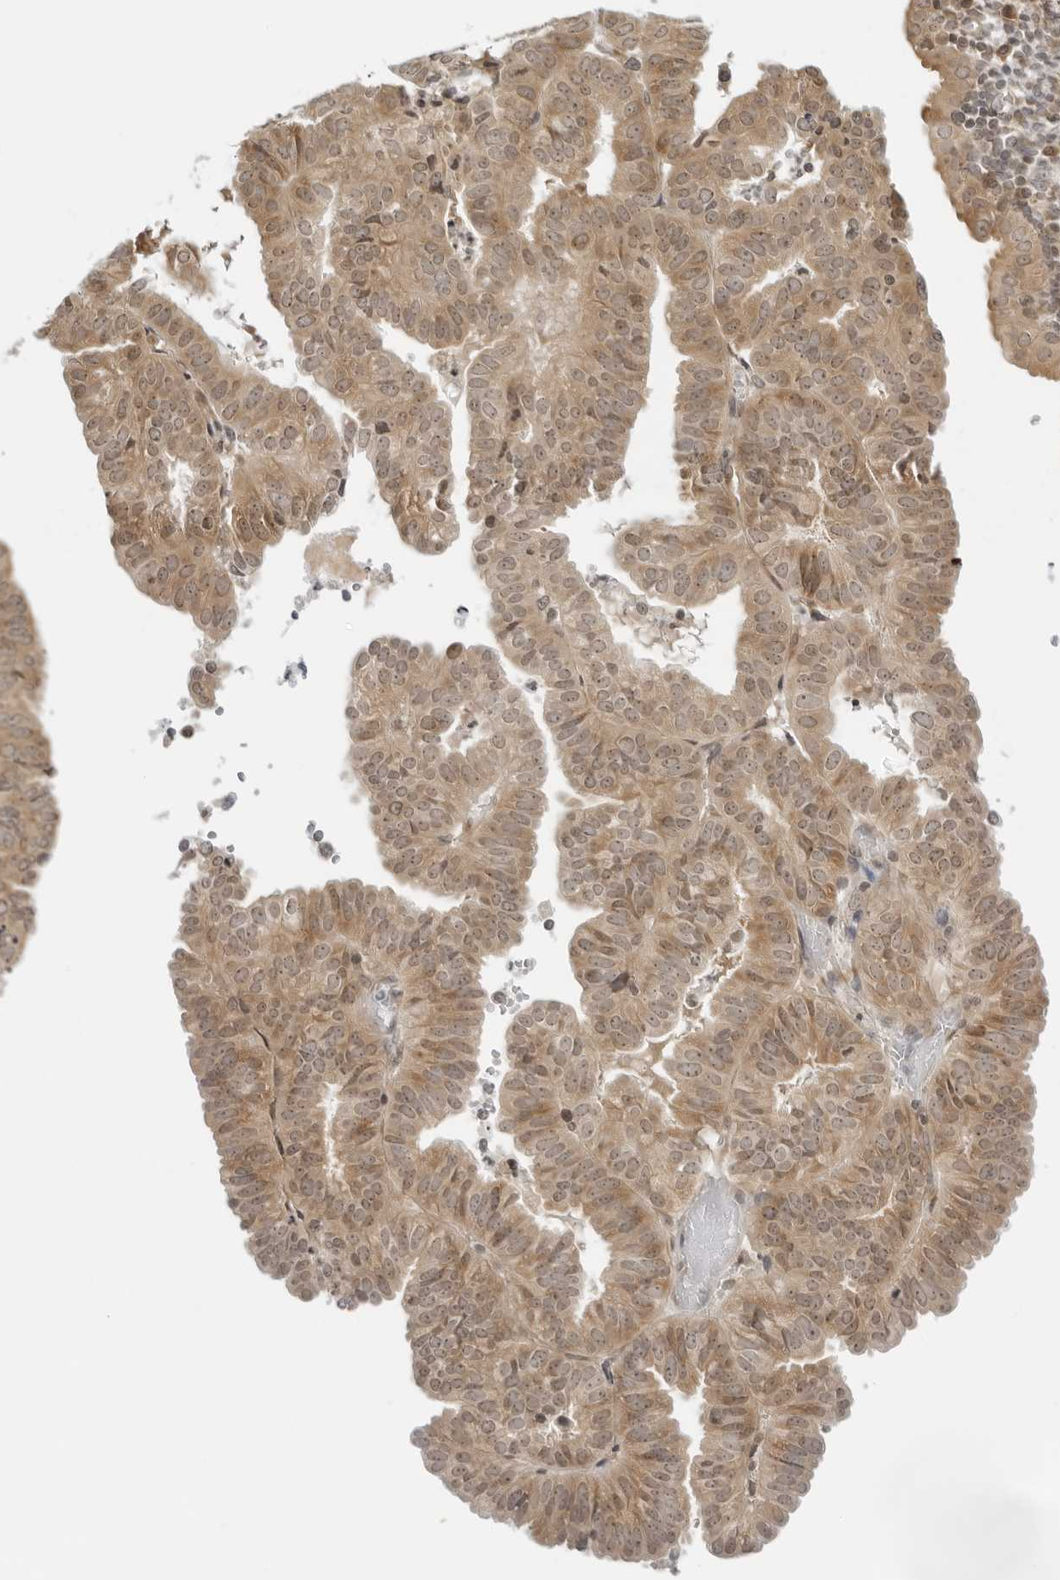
{"staining": {"intensity": "moderate", "quantity": ">75%", "location": "cytoplasmic/membranous,nuclear"}, "tissue": "endometrial cancer", "cell_type": "Tumor cells", "image_type": "cancer", "snomed": [{"axis": "morphology", "description": "Adenocarcinoma, NOS"}, {"axis": "topography", "description": "Uterus"}], "caption": "An immunohistochemistry (IHC) image of tumor tissue is shown. Protein staining in brown labels moderate cytoplasmic/membranous and nuclear positivity in adenocarcinoma (endometrial) within tumor cells. The staining is performed using DAB (3,3'-diaminobenzidine) brown chromogen to label protein expression. The nuclei are counter-stained blue using hematoxylin.", "gene": "PRRC2C", "patient": {"sex": "female", "age": 77}}